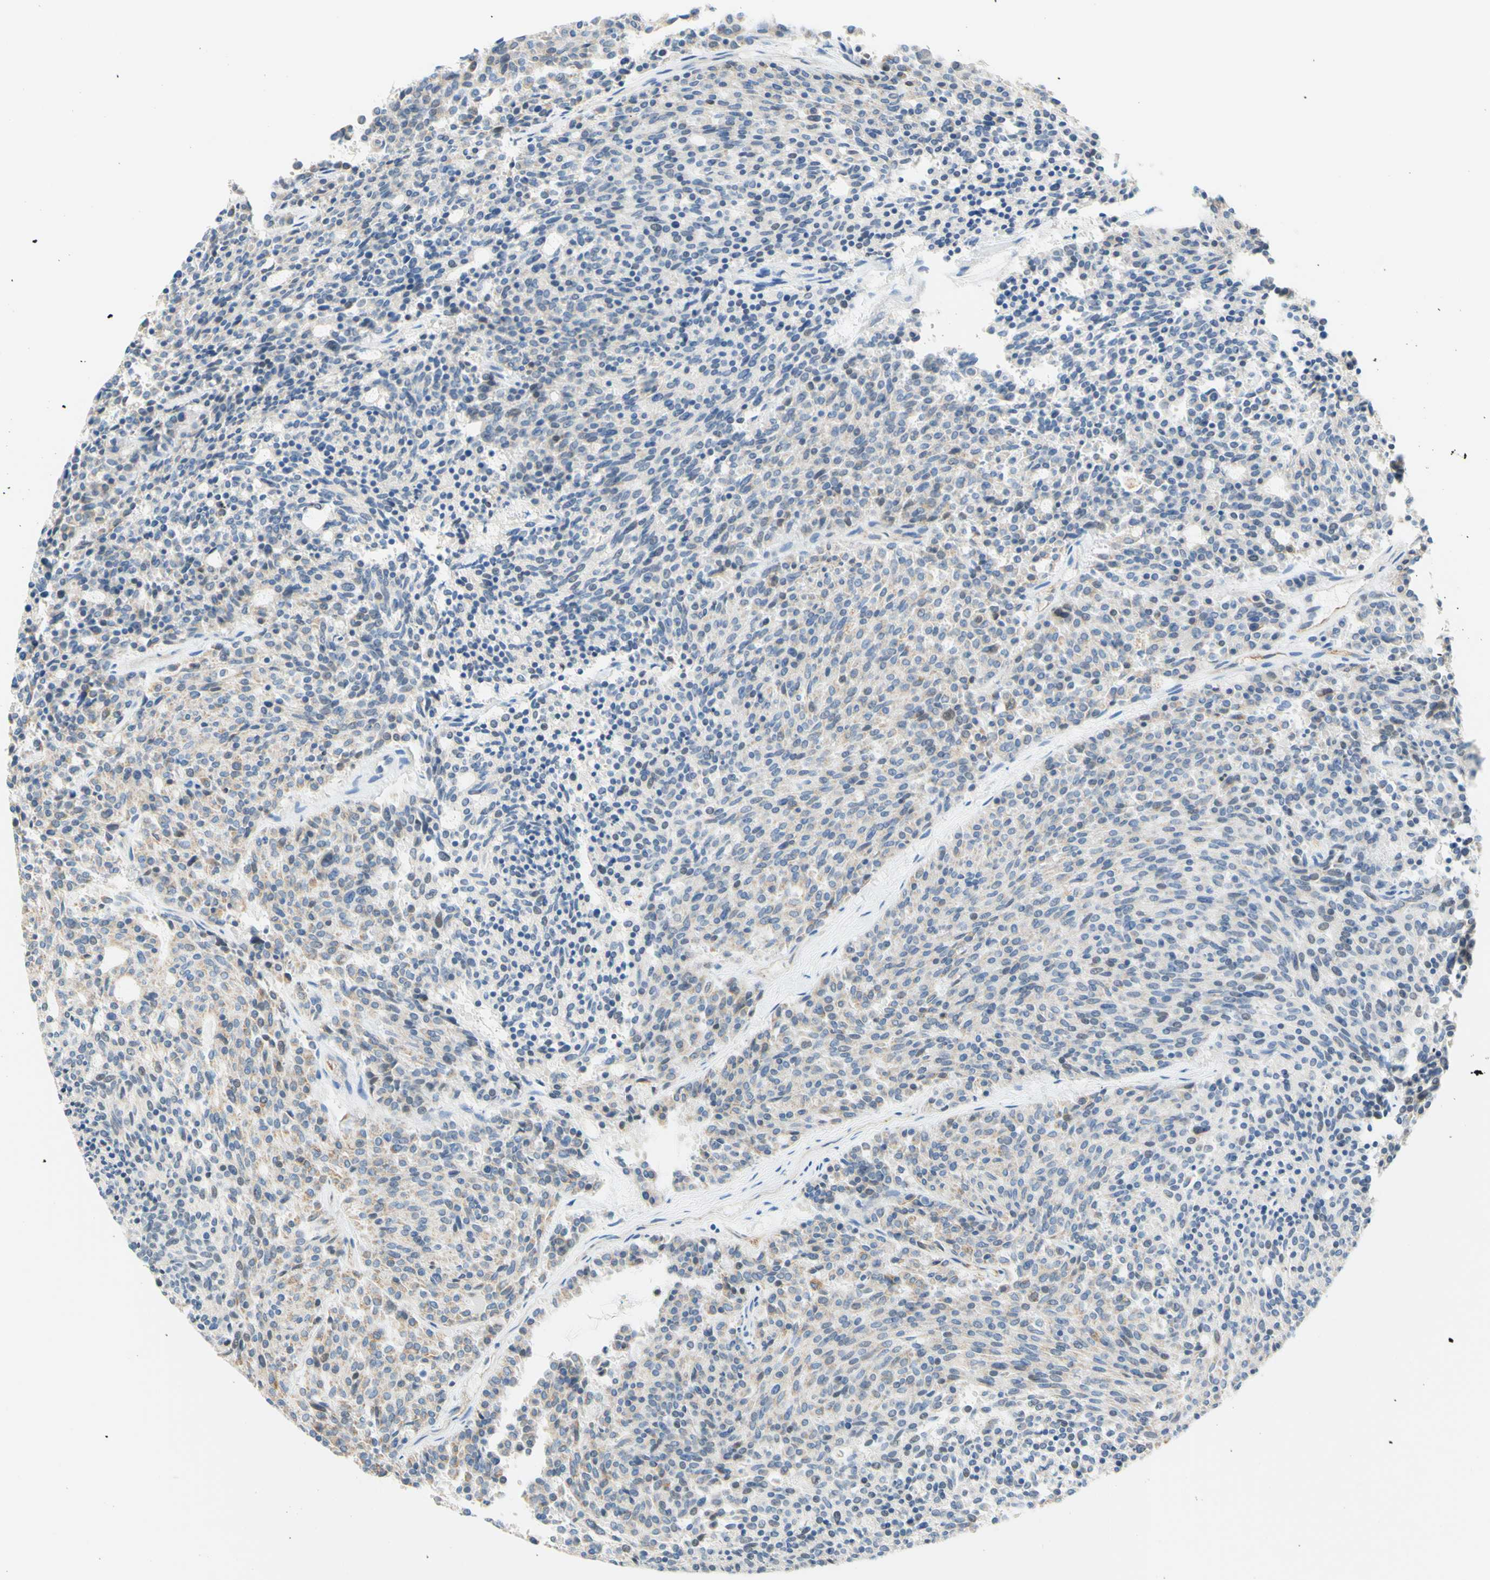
{"staining": {"intensity": "weak", "quantity": "<25%", "location": "cytoplasmic/membranous"}, "tissue": "carcinoid", "cell_type": "Tumor cells", "image_type": "cancer", "snomed": [{"axis": "morphology", "description": "Carcinoid, malignant, NOS"}, {"axis": "topography", "description": "Pancreas"}], "caption": "This is a histopathology image of immunohistochemistry (IHC) staining of carcinoid (malignant), which shows no expression in tumor cells.", "gene": "TREM2", "patient": {"sex": "female", "age": 54}}